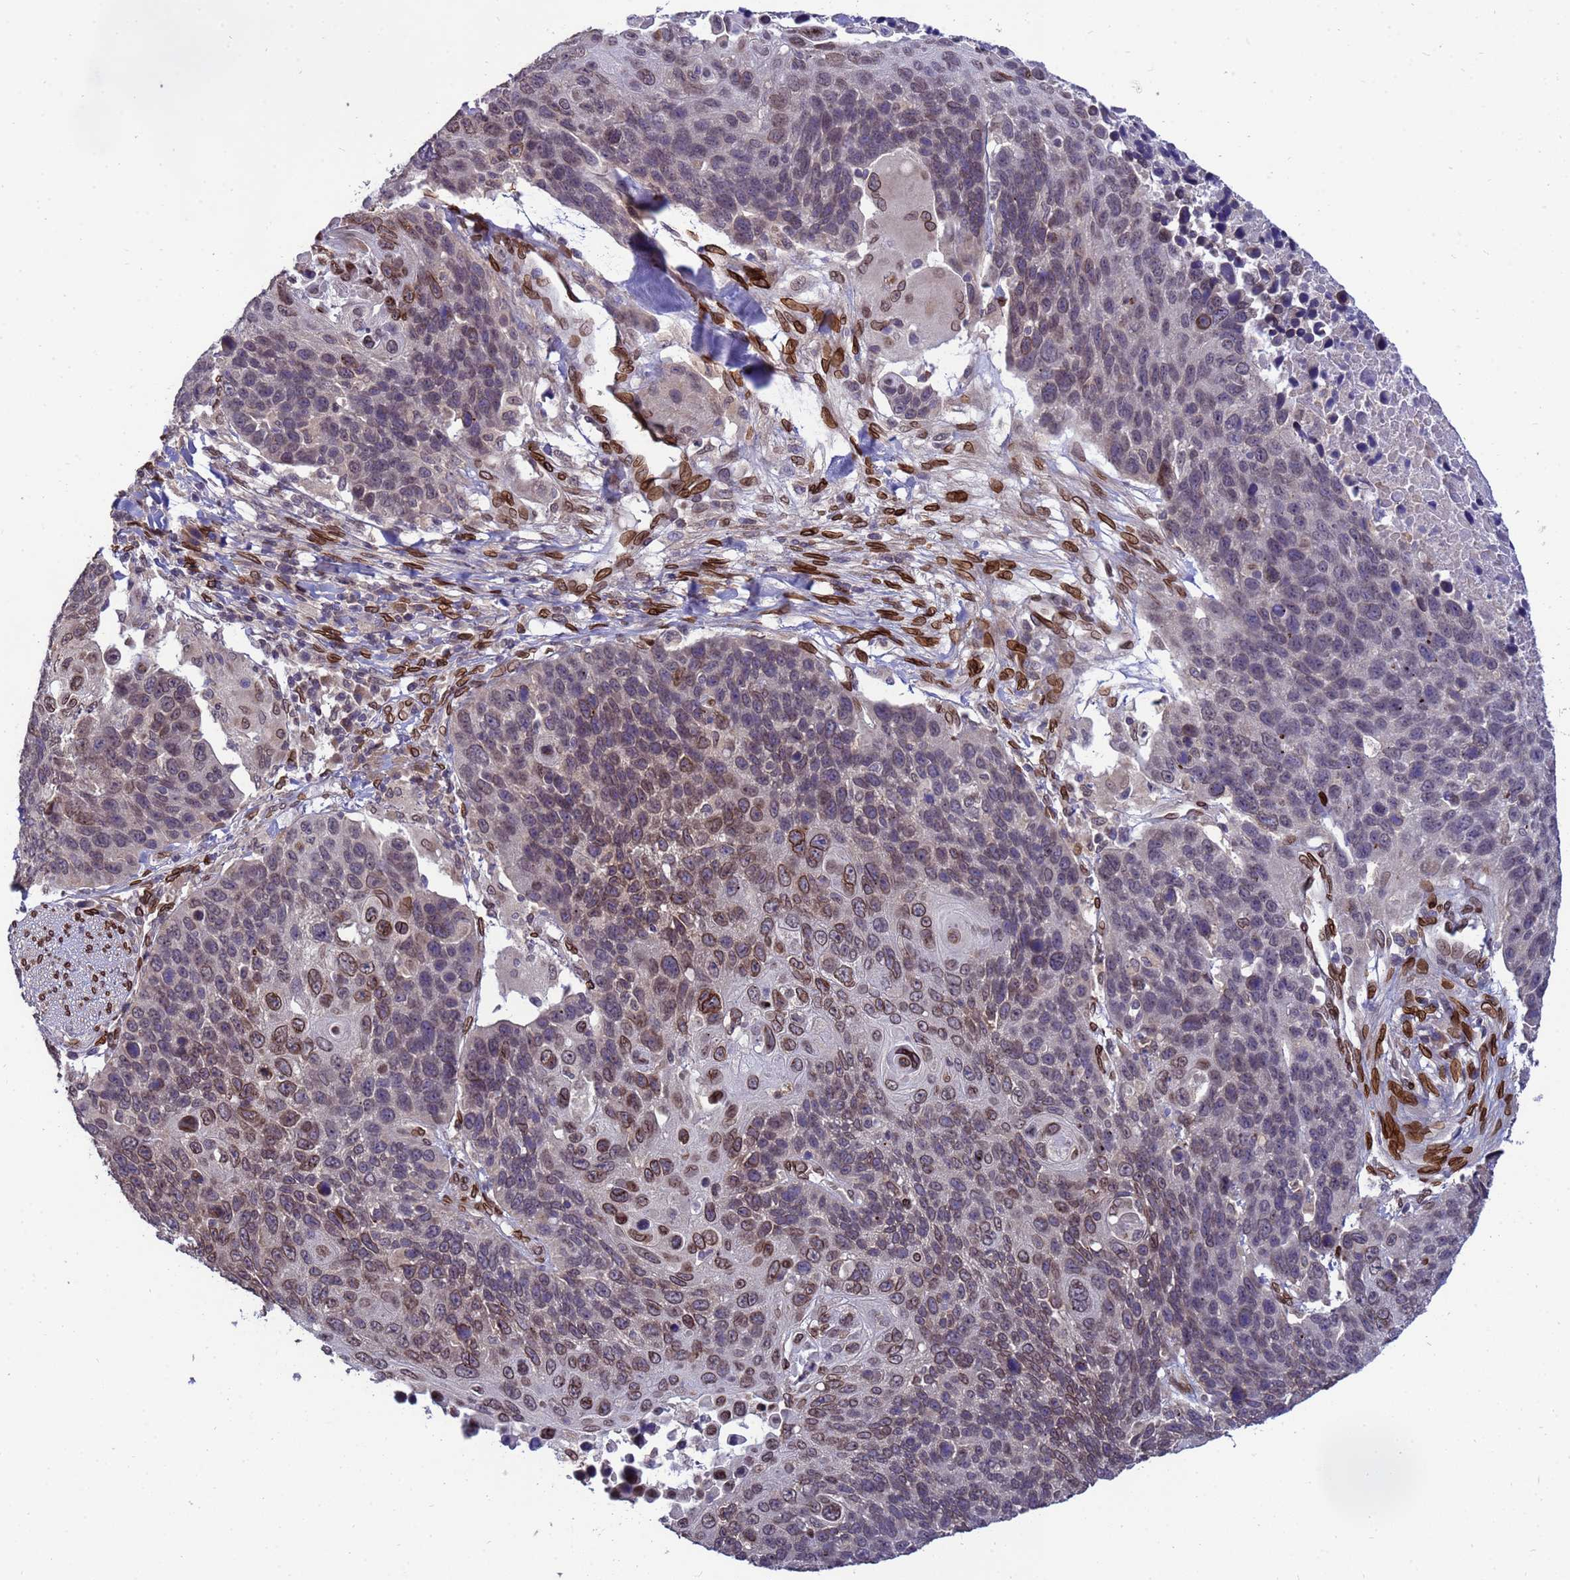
{"staining": {"intensity": "moderate", "quantity": "25%-75%", "location": "cytoplasmic/membranous,nuclear"}, "tissue": "lung cancer", "cell_type": "Tumor cells", "image_type": "cancer", "snomed": [{"axis": "morphology", "description": "Normal tissue, NOS"}, {"axis": "morphology", "description": "Squamous cell carcinoma, NOS"}, {"axis": "topography", "description": "Lymph node"}, {"axis": "topography", "description": "Lung"}], "caption": "Lung cancer tissue exhibits moderate cytoplasmic/membranous and nuclear expression in approximately 25%-75% of tumor cells, visualized by immunohistochemistry.", "gene": "GPR135", "patient": {"sex": "male", "age": 66}}